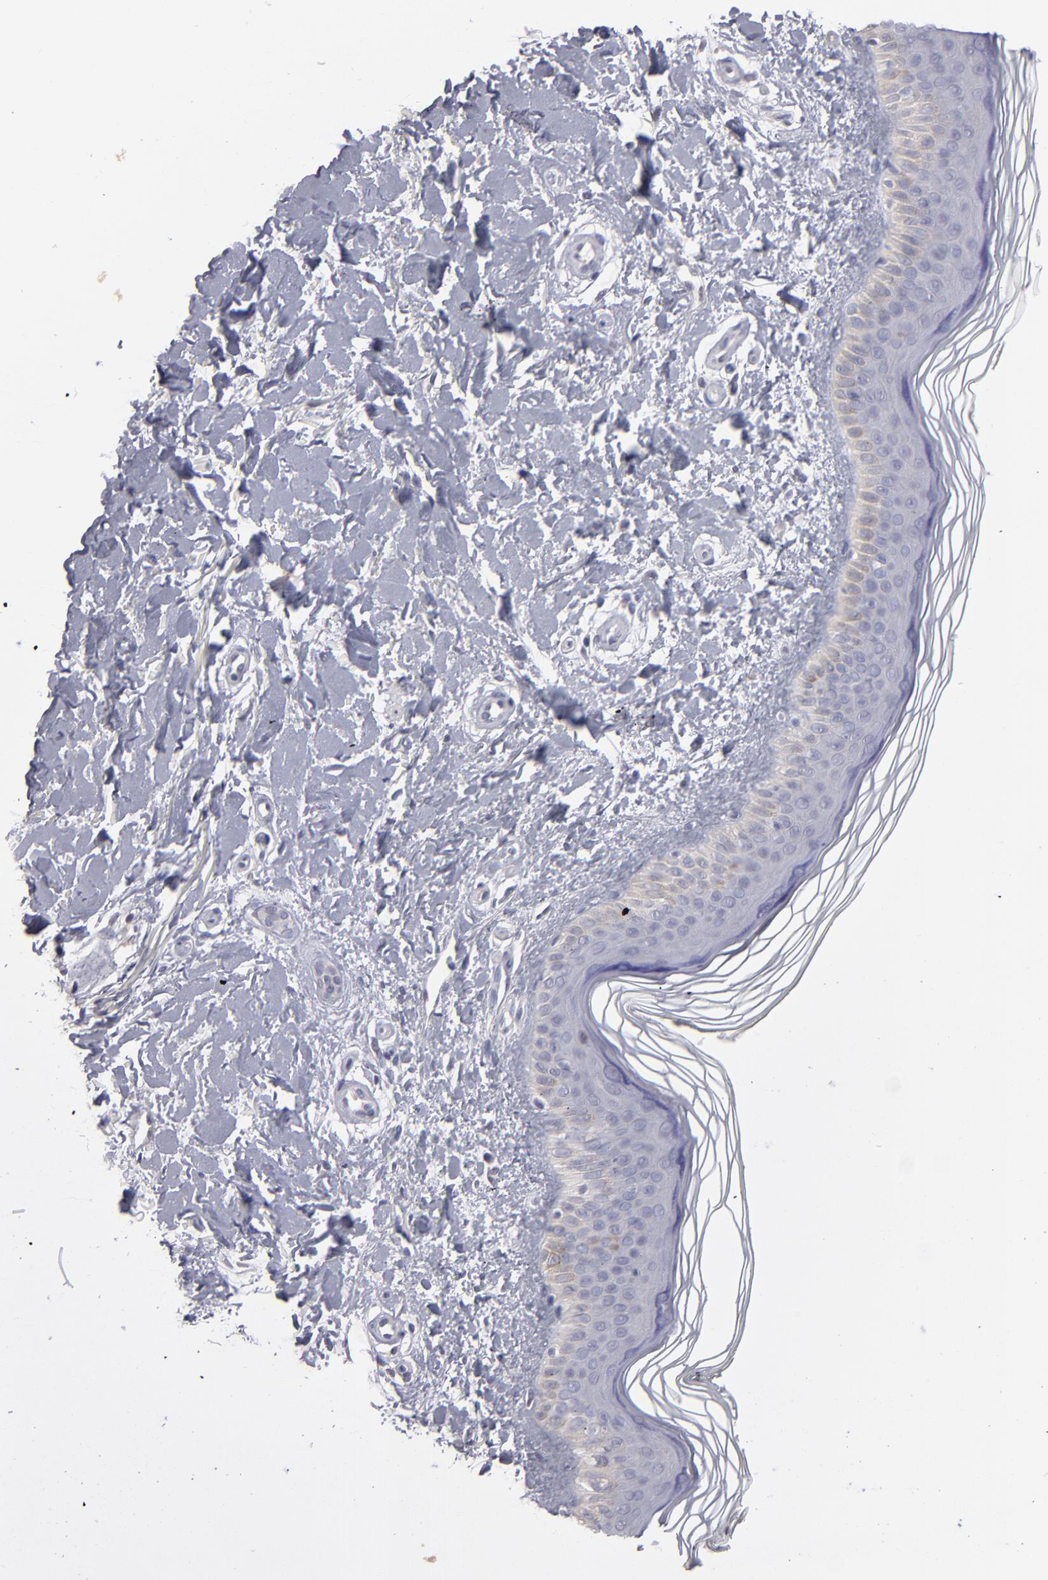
{"staining": {"intensity": "negative", "quantity": "none", "location": "none"}, "tissue": "skin", "cell_type": "Fibroblasts", "image_type": "normal", "snomed": [{"axis": "morphology", "description": "Normal tissue, NOS"}, {"axis": "topography", "description": "Skin"}], "caption": "The immunohistochemistry photomicrograph has no significant expression in fibroblasts of skin. (Immunohistochemistry (ihc), brightfield microscopy, high magnification).", "gene": "MGAM", "patient": {"sex": "female", "age": 19}}